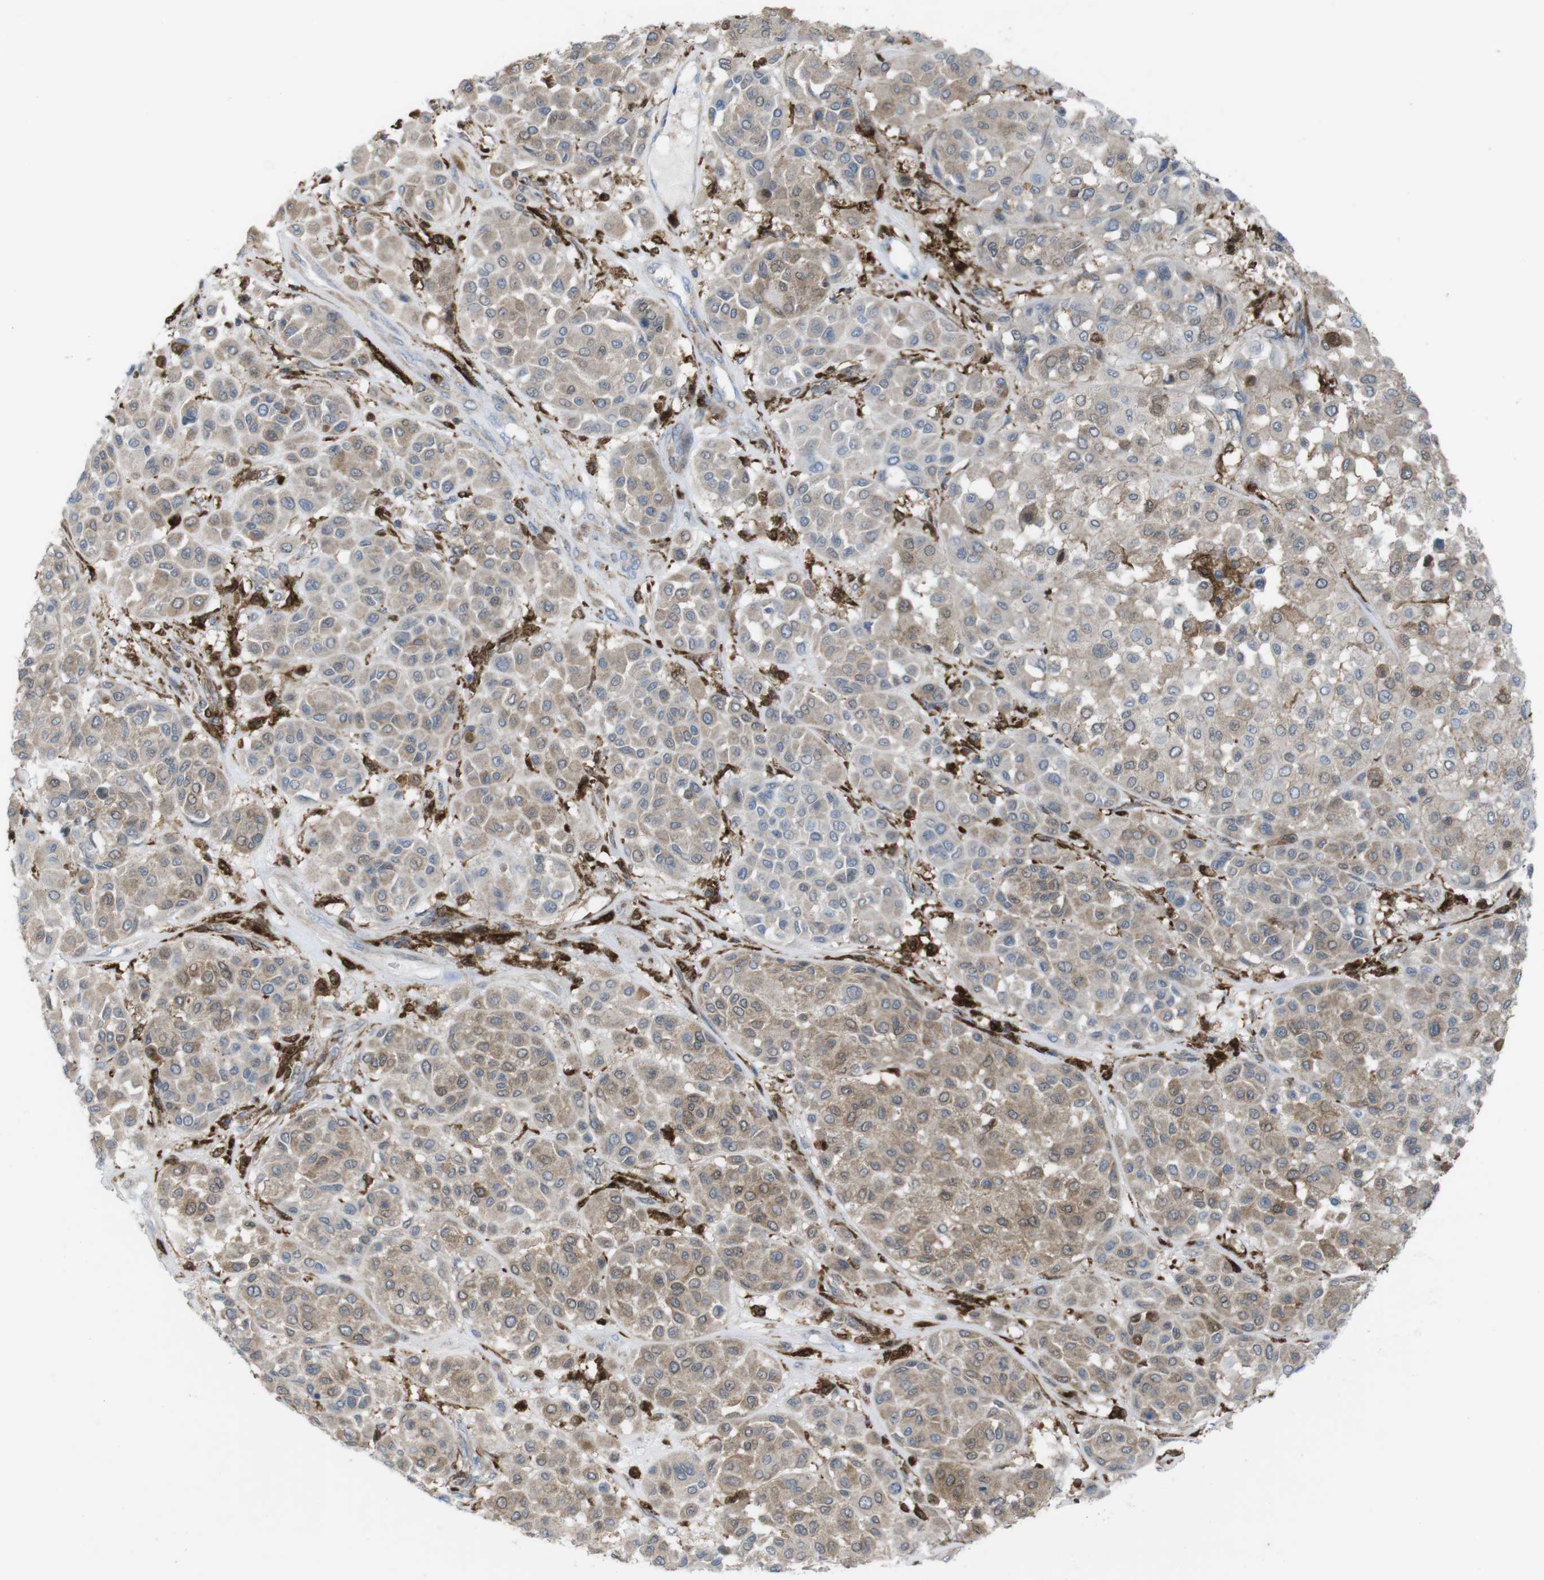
{"staining": {"intensity": "moderate", "quantity": ">75%", "location": "cytoplasmic/membranous"}, "tissue": "melanoma", "cell_type": "Tumor cells", "image_type": "cancer", "snomed": [{"axis": "morphology", "description": "Malignant melanoma, Metastatic site"}, {"axis": "topography", "description": "Soft tissue"}], "caption": "Tumor cells reveal medium levels of moderate cytoplasmic/membranous positivity in approximately >75% of cells in human melanoma.", "gene": "PRKCD", "patient": {"sex": "male", "age": 41}}